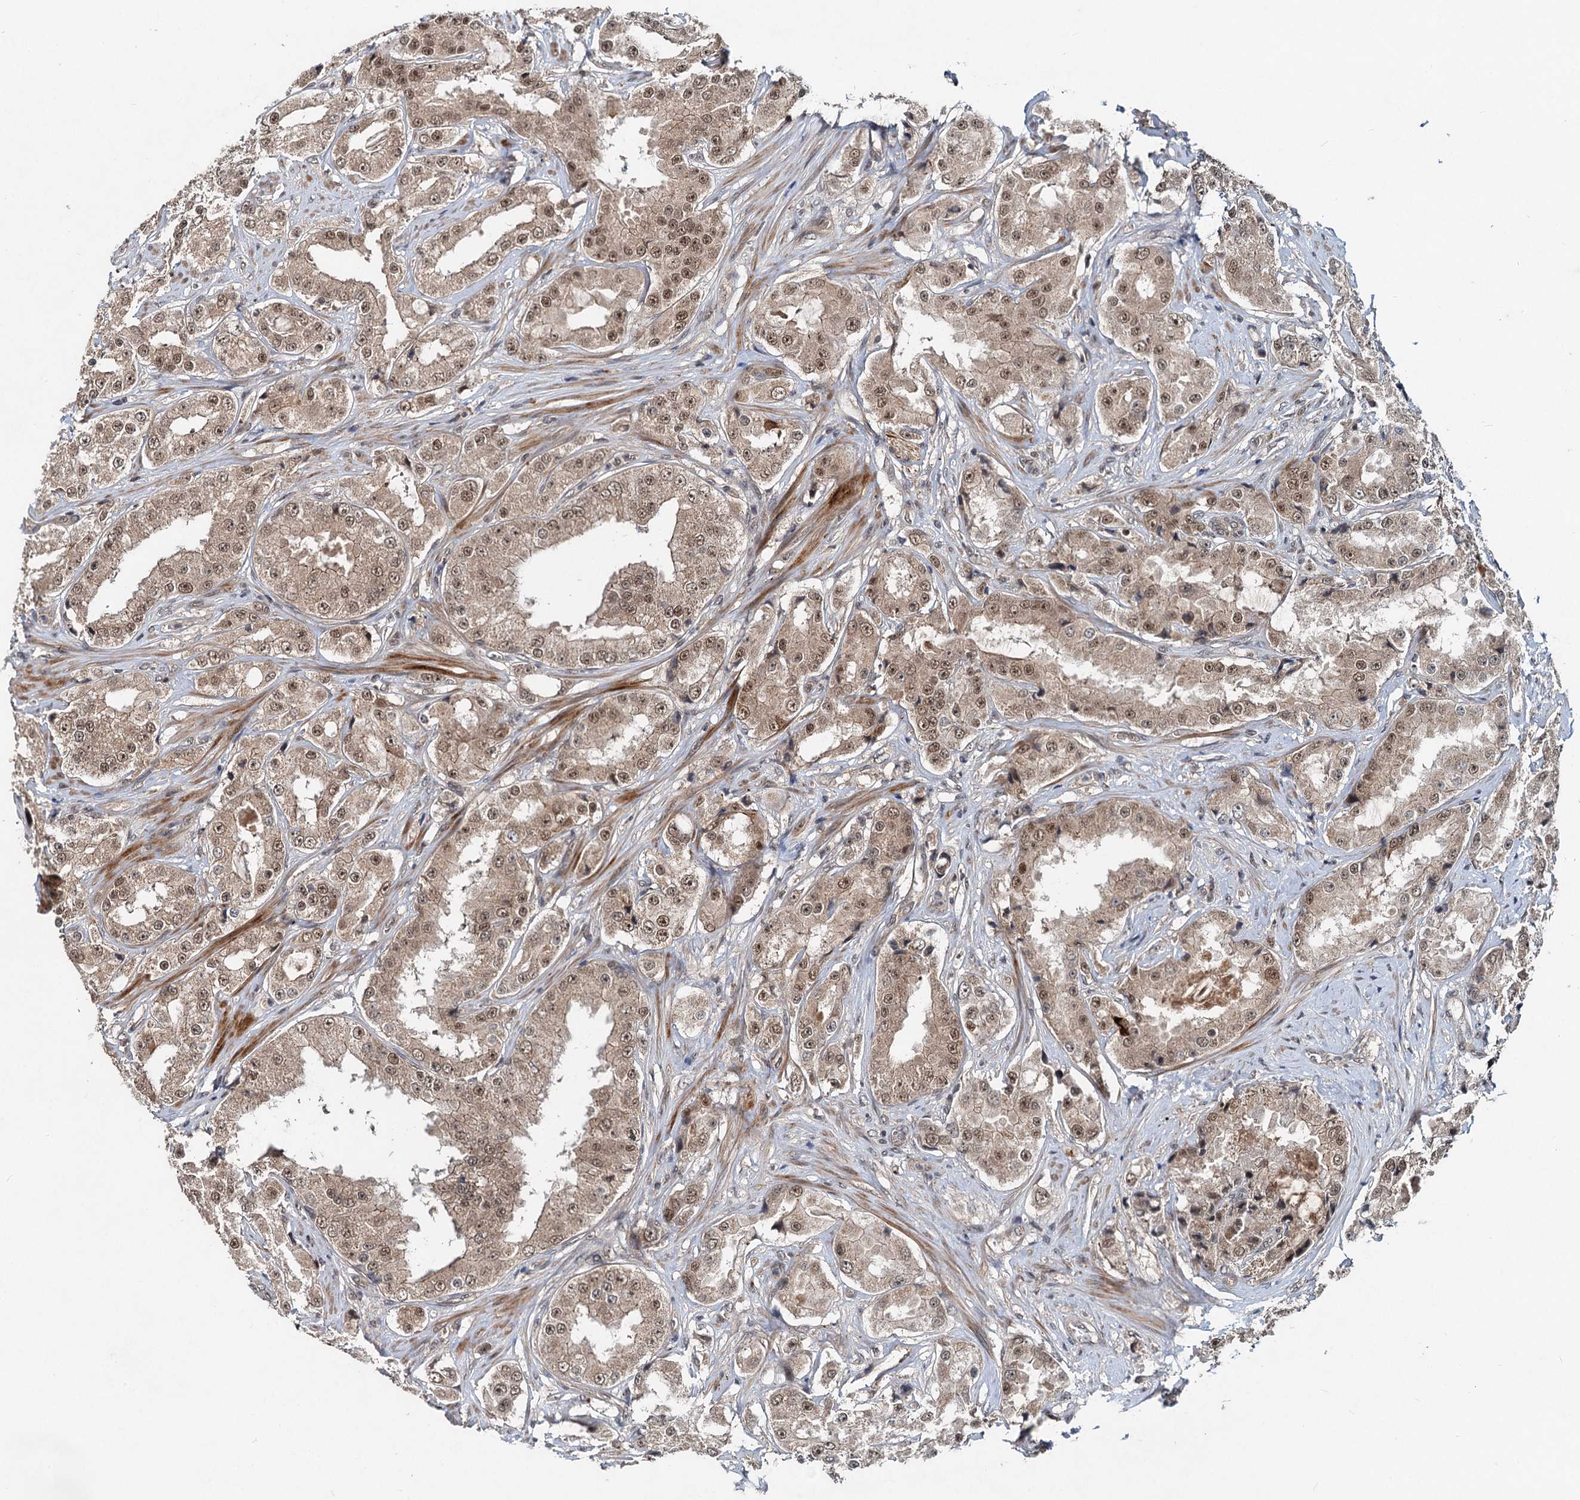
{"staining": {"intensity": "moderate", "quantity": "25%-75%", "location": "nuclear"}, "tissue": "prostate cancer", "cell_type": "Tumor cells", "image_type": "cancer", "snomed": [{"axis": "morphology", "description": "Adenocarcinoma, High grade"}, {"axis": "topography", "description": "Prostate"}], "caption": "Protein analysis of prostate cancer (adenocarcinoma (high-grade)) tissue reveals moderate nuclear expression in approximately 25%-75% of tumor cells. (brown staining indicates protein expression, while blue staining denotes nuclei).", "gene": "RITA1", "patient": {"sex": "male", "age": 73}}